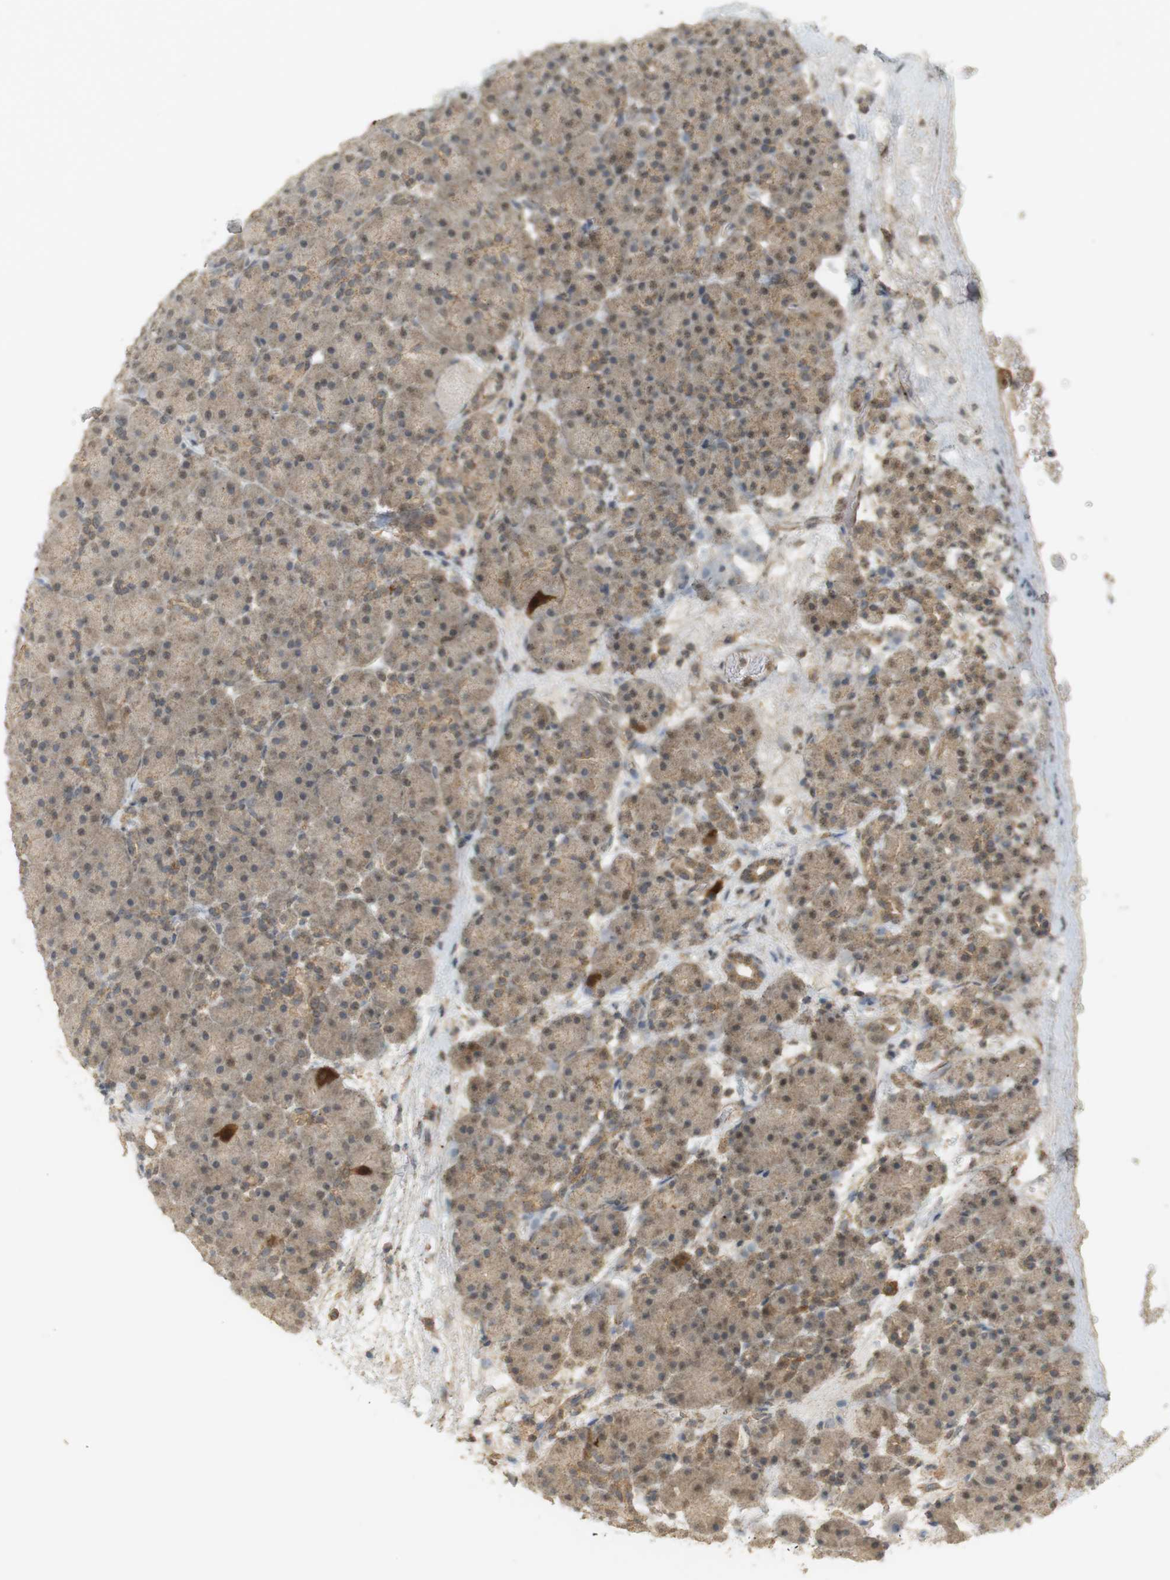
{"staining": {"intensity": "strong", "quantity": "<25%", "location": "cytoplasmic/membranous"}, "tissue": "pancreas", "cell_type": "Exocrine glandular cells", "image_type": "normal", "snomed": [{"axis": "morphology", "description": "Normal tissue, NOS"}, {"axis": "topography", "description": "Pancreas"}], "caption": "High-power microscopy captured an IHC photomicrograph of benign pancreas, revealing strong cytoplasmic/membranous staining in about <25% of exocrine glandular cells. (IHC, brightfield microscopy, high magnification).", "gene": "TTK", "patient": {"sex": "male", "age": 66}}